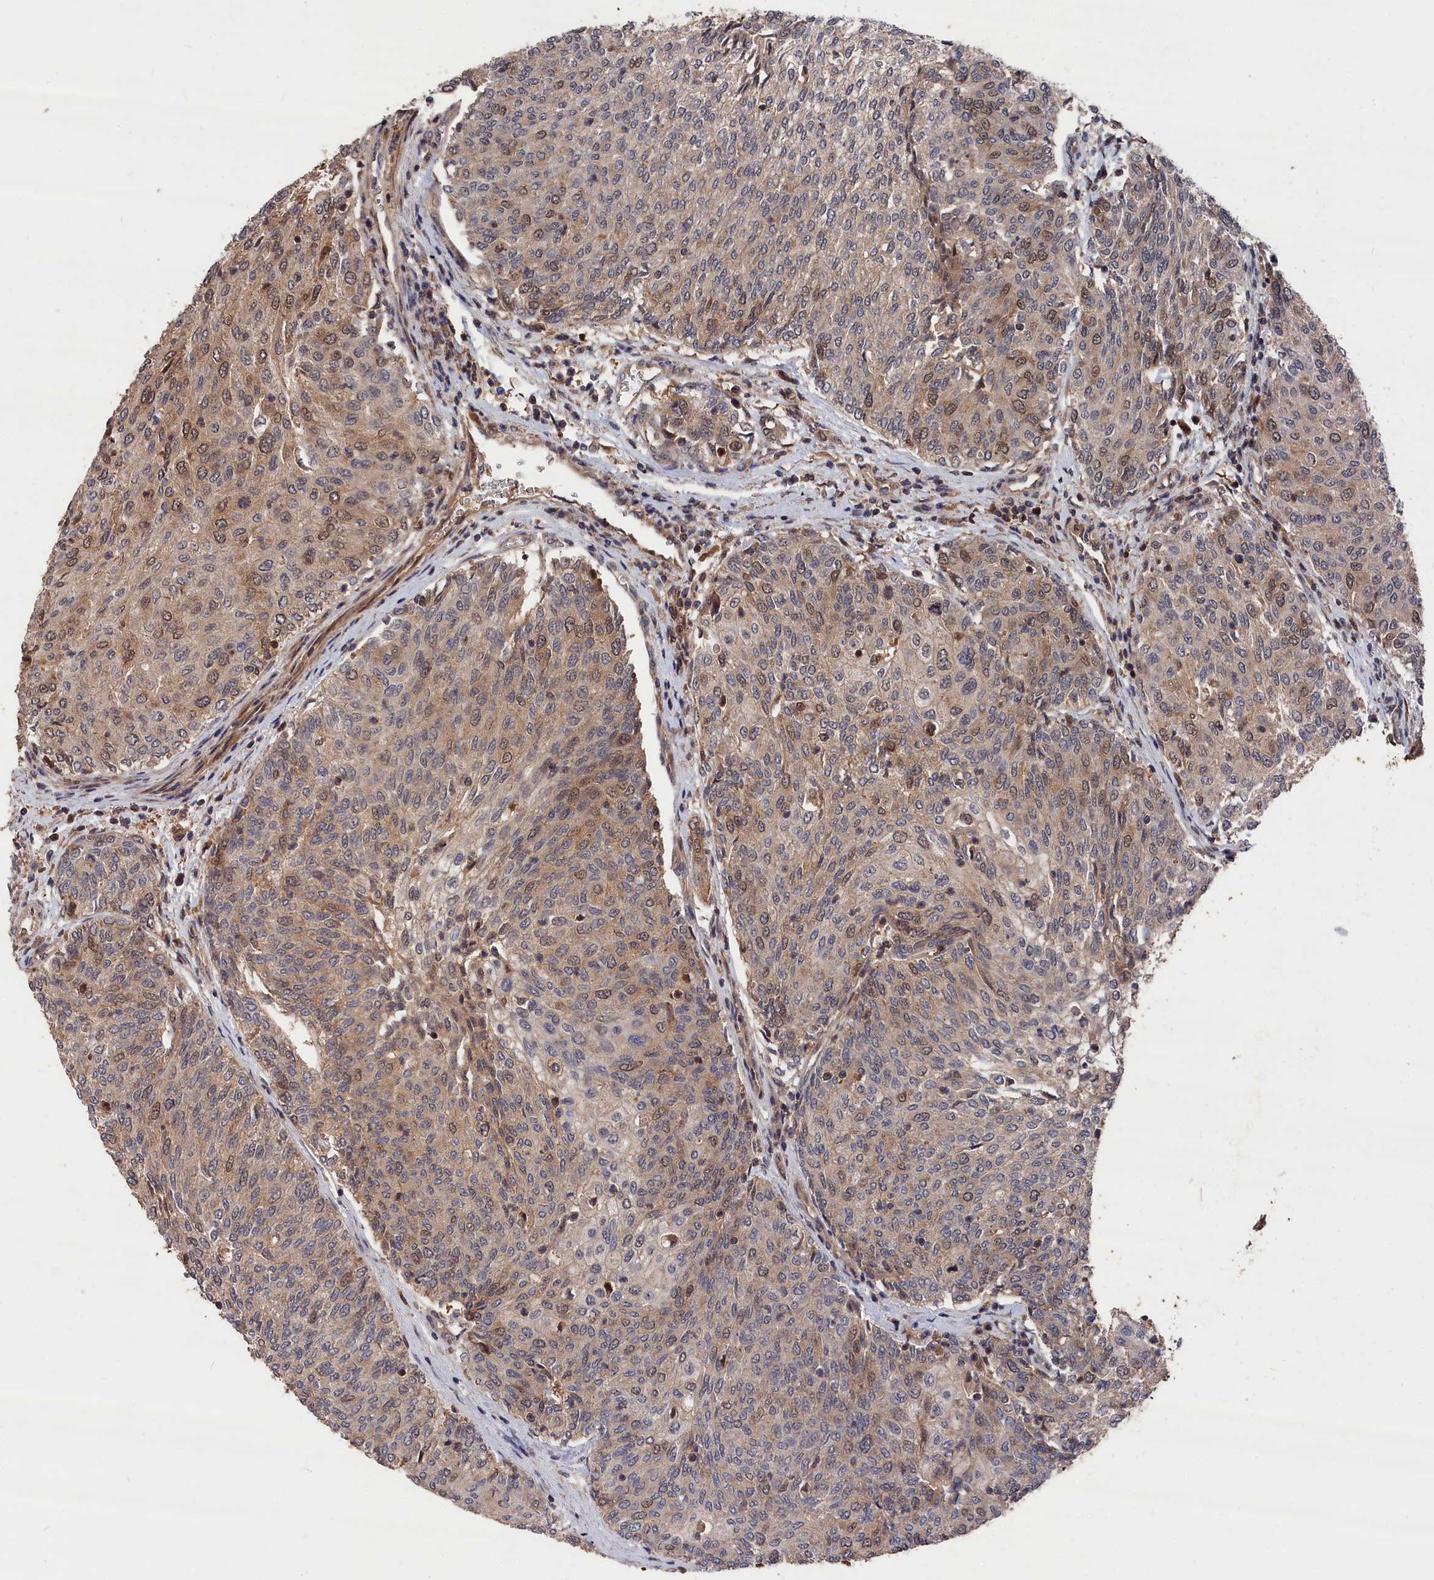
{"staining": {"intensity": "strong", "quantity": "25%-75%", "location": "cytoplasmic/membranous"}, "tissue": "urothelial cancer", "cell_type": "Tumor cells", "image_type": "cancer", "snomed": [{"axis": "morphology", "description": "Urothelial carcinoma, High grade"}, {"axis": "topography", "description": "Urinary bladder"}], "caption": "Protein expression analysis of urothelial carcinoma (high-grade) reveals strong cytoplasmic/membranous expression in approximately 25%-75% of tumor cells.", "gene": "RMI2", "patient": {"sex": "female", "age": 79}}